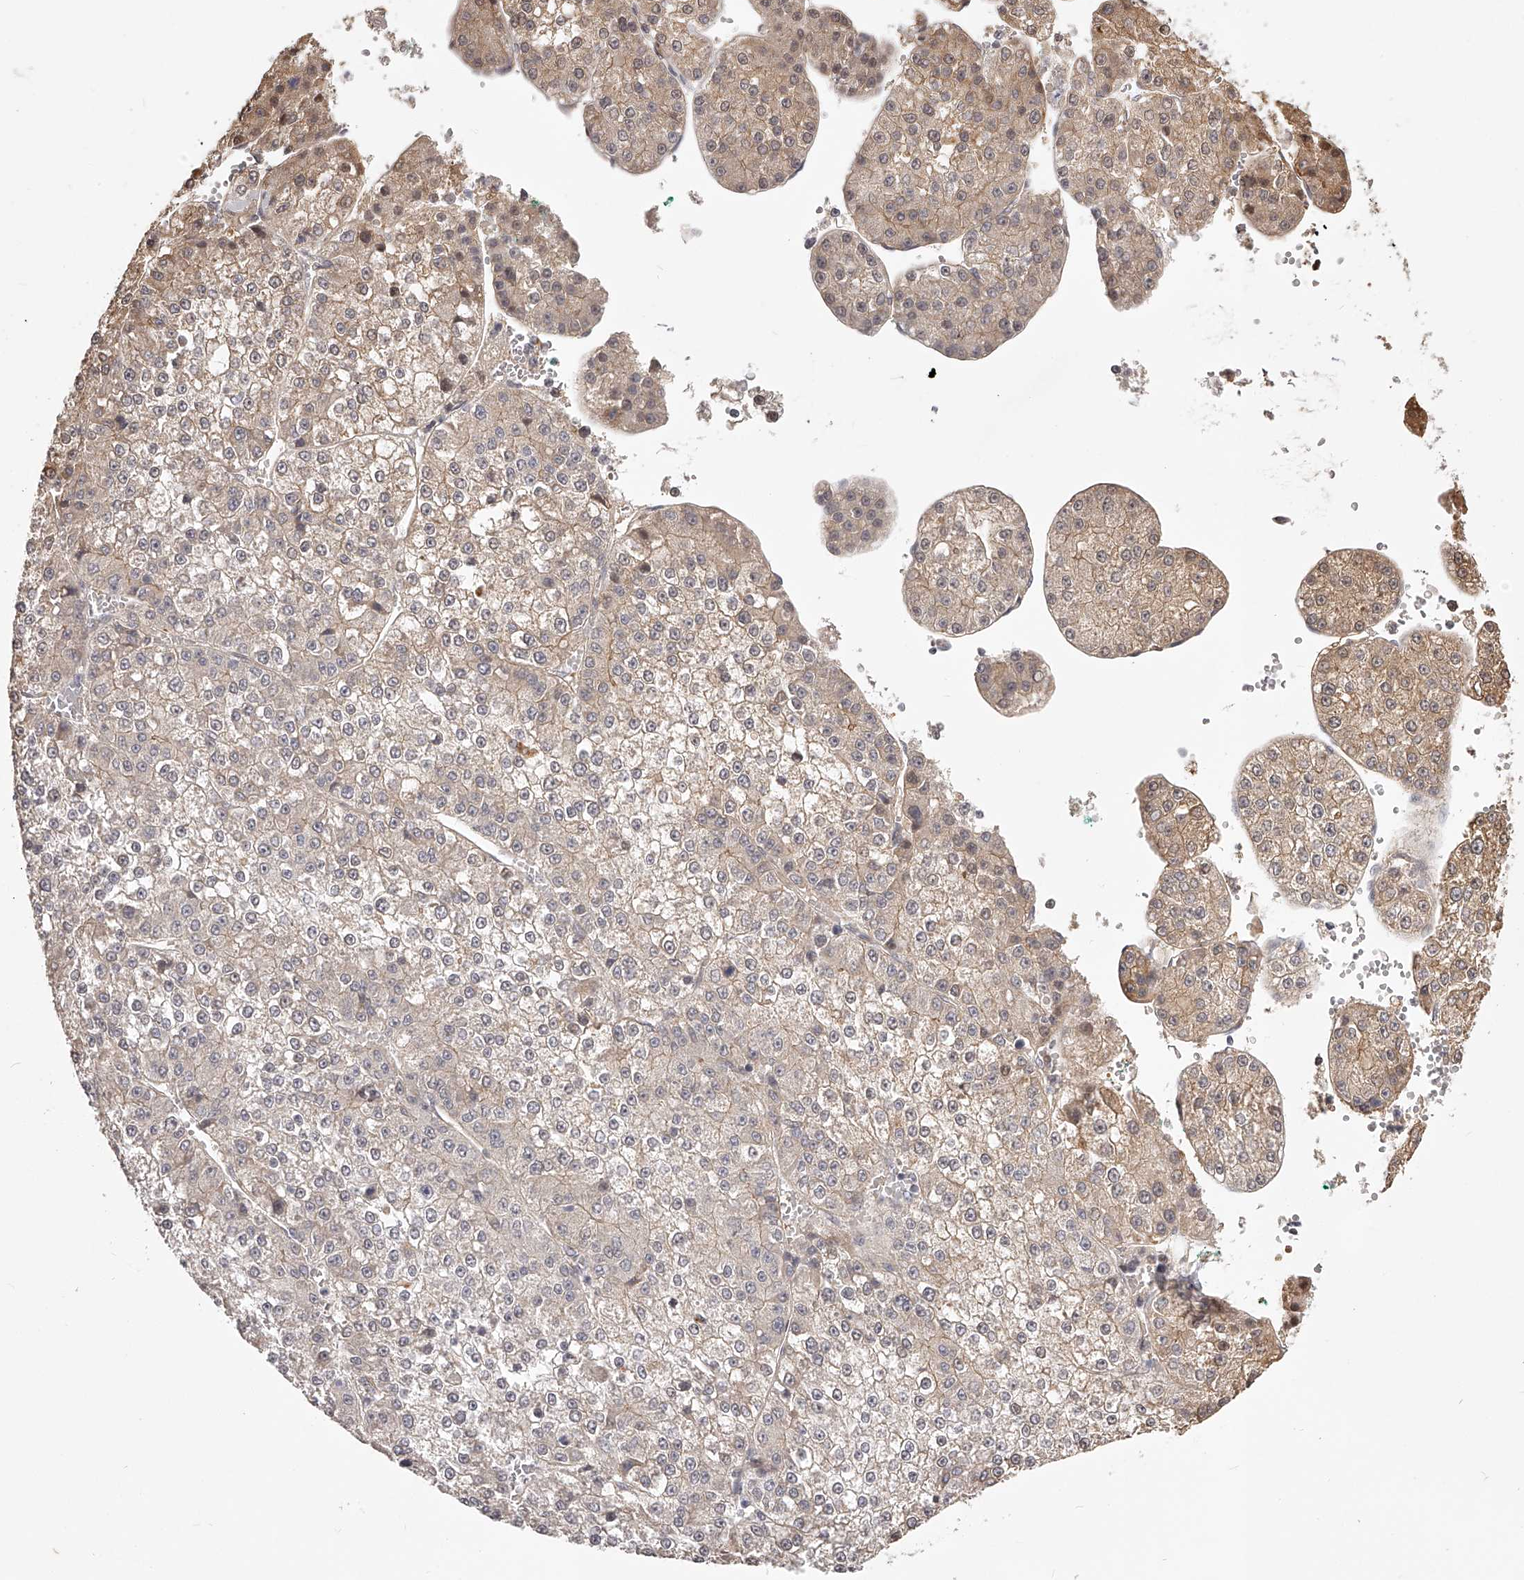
{"staining": {"intensity": "weak", "quantity": "25%-75%", "location": "cytoplasmic/membranous"}, "tissue": "liver cancer", "cell_type": "Tumor cells", "image_type": "cancer", "snomed": [{"axis": "morphology", "description": "Carcinoma, Hepatocellular, NOS"}, {"axis": "topography", "description": "Liver"}], "caption": "IHC of hepatocellular carcinoma (liver) displays low levels of weak cytoplasmic/membranous expression in approximately 25%-75% of tumor cells.", "gene": "ZNF582", "patient": {"sex": "female", "age": 73}}